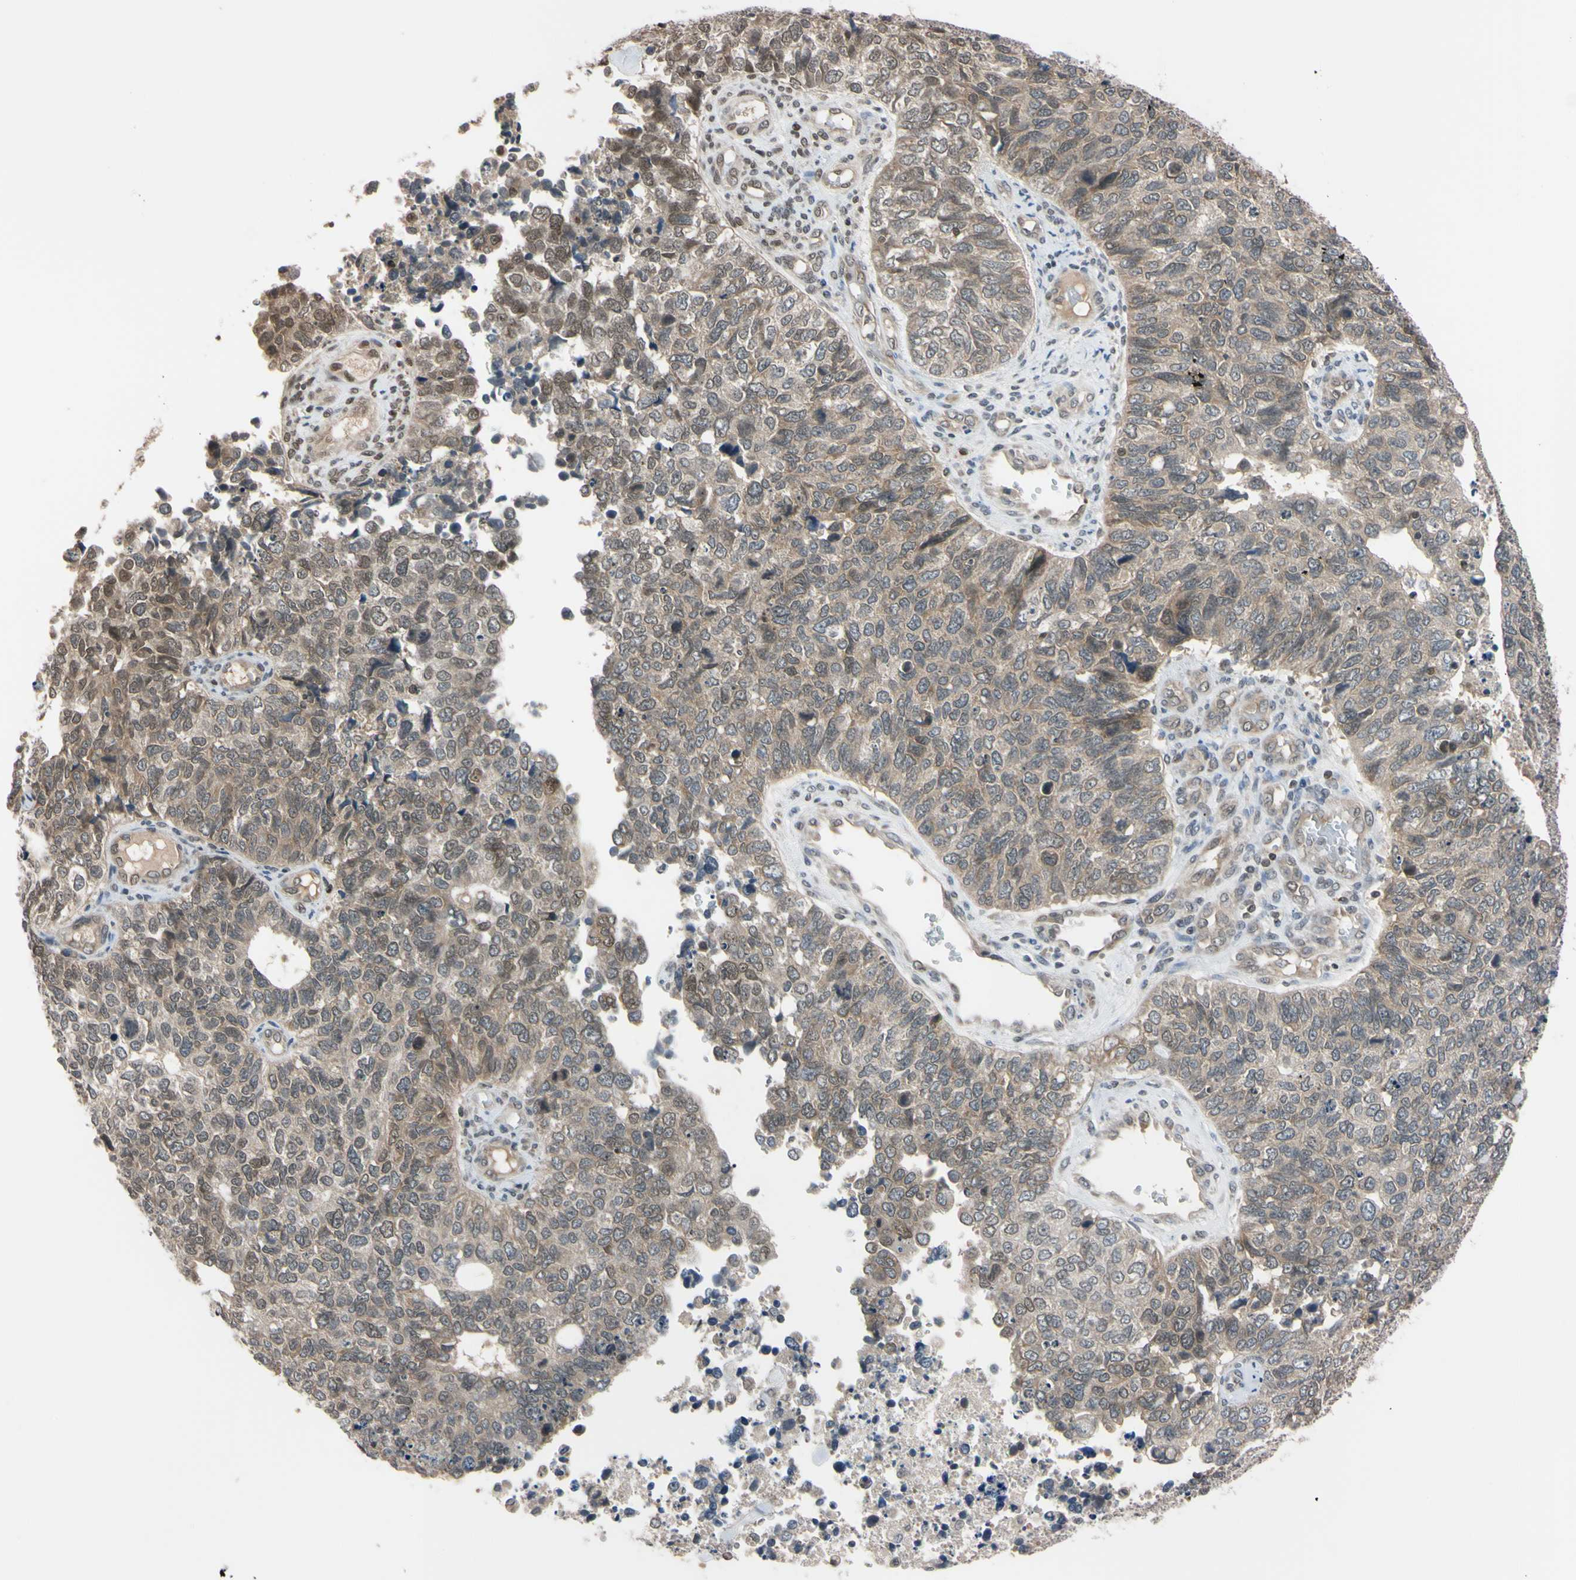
{"staining": {"intensity": "weak", "quantity": ">75%", "location": "cytoplasmic/membranous"}, "tissue": "cervical cancer", "cell_type": "Tumor cells", "image_type": "cancer", "snomed": [{"axis": "morphology", "description": "Squamous cell carcinoma, NOS"}, {"axis": "topography", "description": "Cervix"}], "caption": "Immunohistochemical staining of cervical cancer (squamous cell carcinoma) shows weak cytoplasmic/membranous protein expression in approximately >75% of tumor cells.", "gene": "UBE2I", "patient": {"sex": "female", "age": 63}}